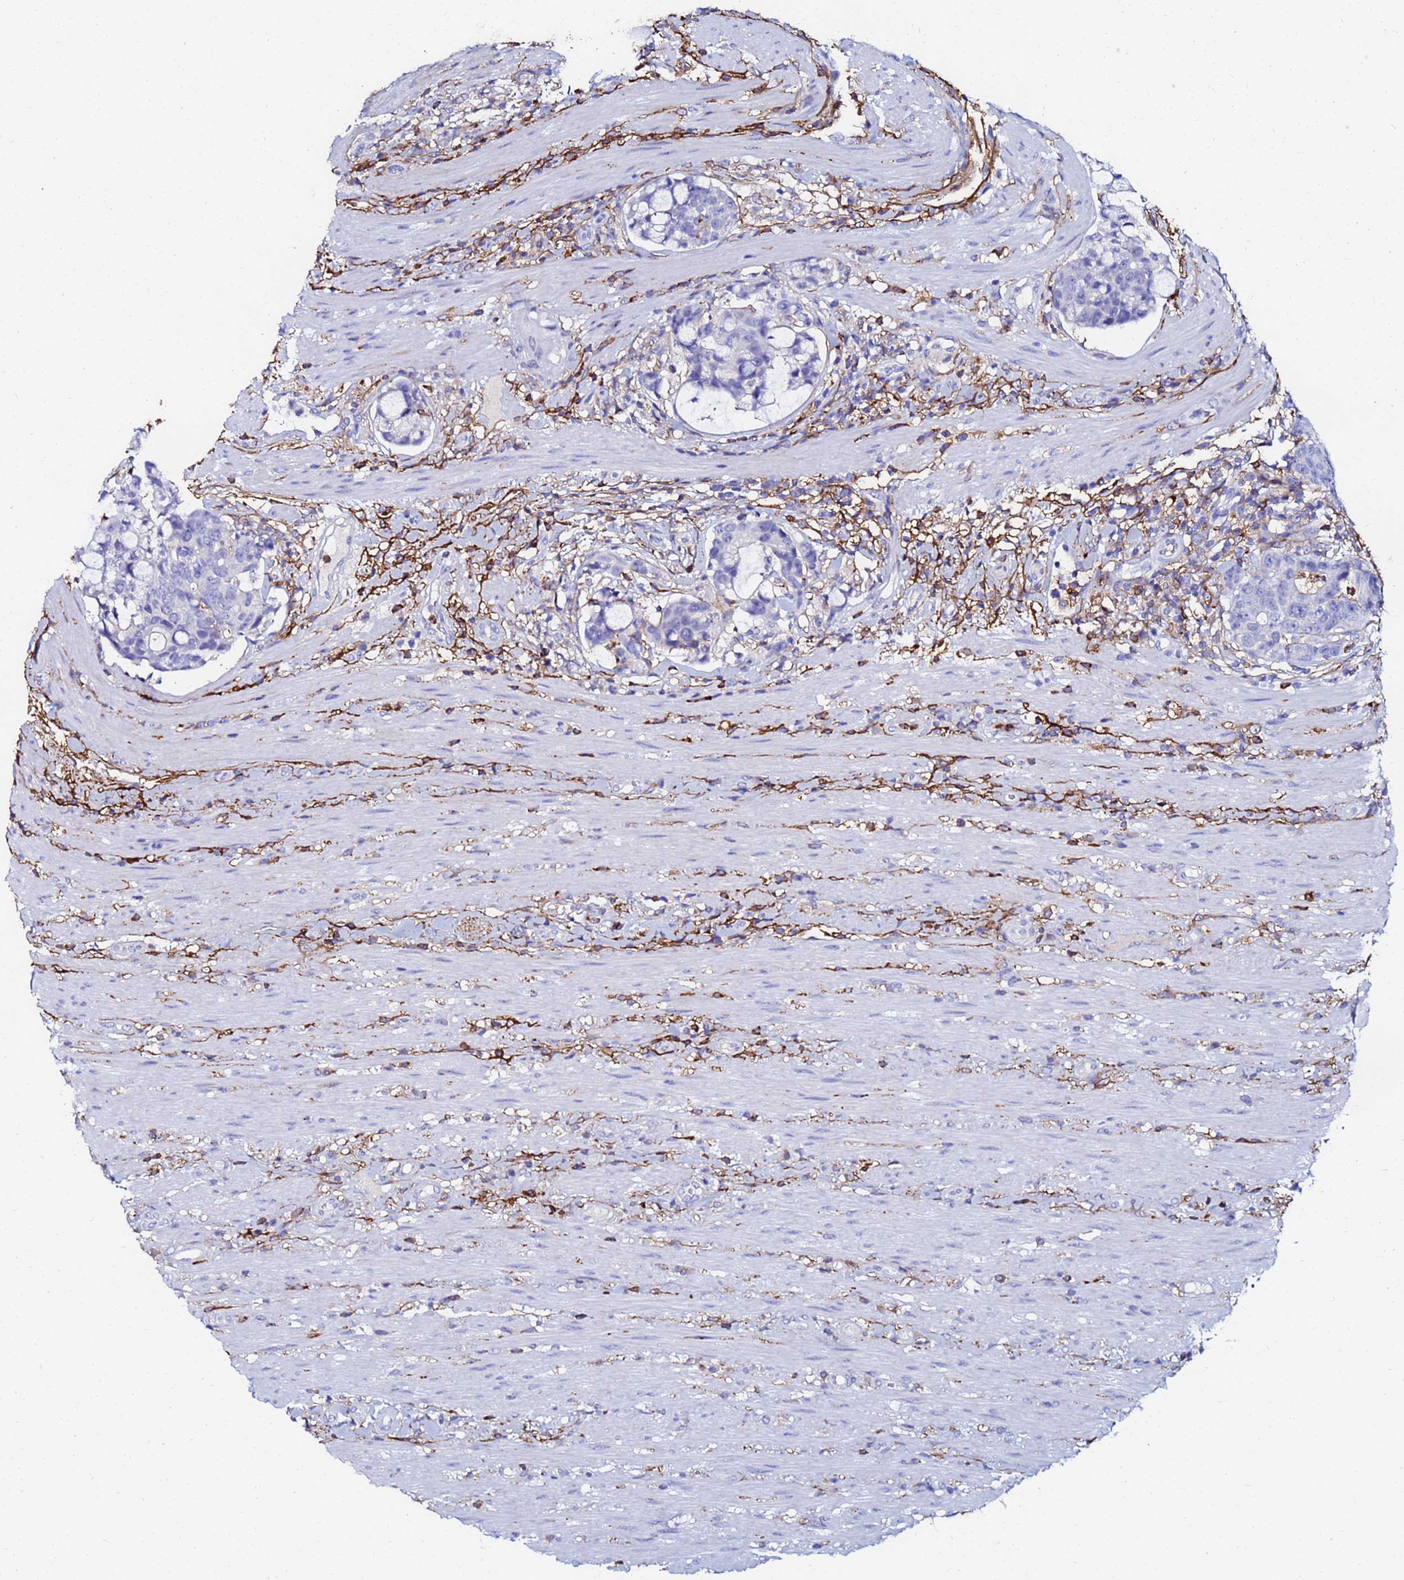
{"staining": {"intensity": "negative", "quantity": "none", "location": "none"}, "tissue": "colorectal cancer", "cell_type": "Tumor cells", "image_type": "cancer", "snomed": [{"axis": "morphology", "description": "Adenocarcinoma, NOS"}, {"axis": "topography", "description": "Colon"}], "caption": "Photomicrograph shows no significant protein expression in tumor cells of colorectal adenocarcinoma.", "gene": "BASP1", "patient": {"sex": "female", "age": 82}}